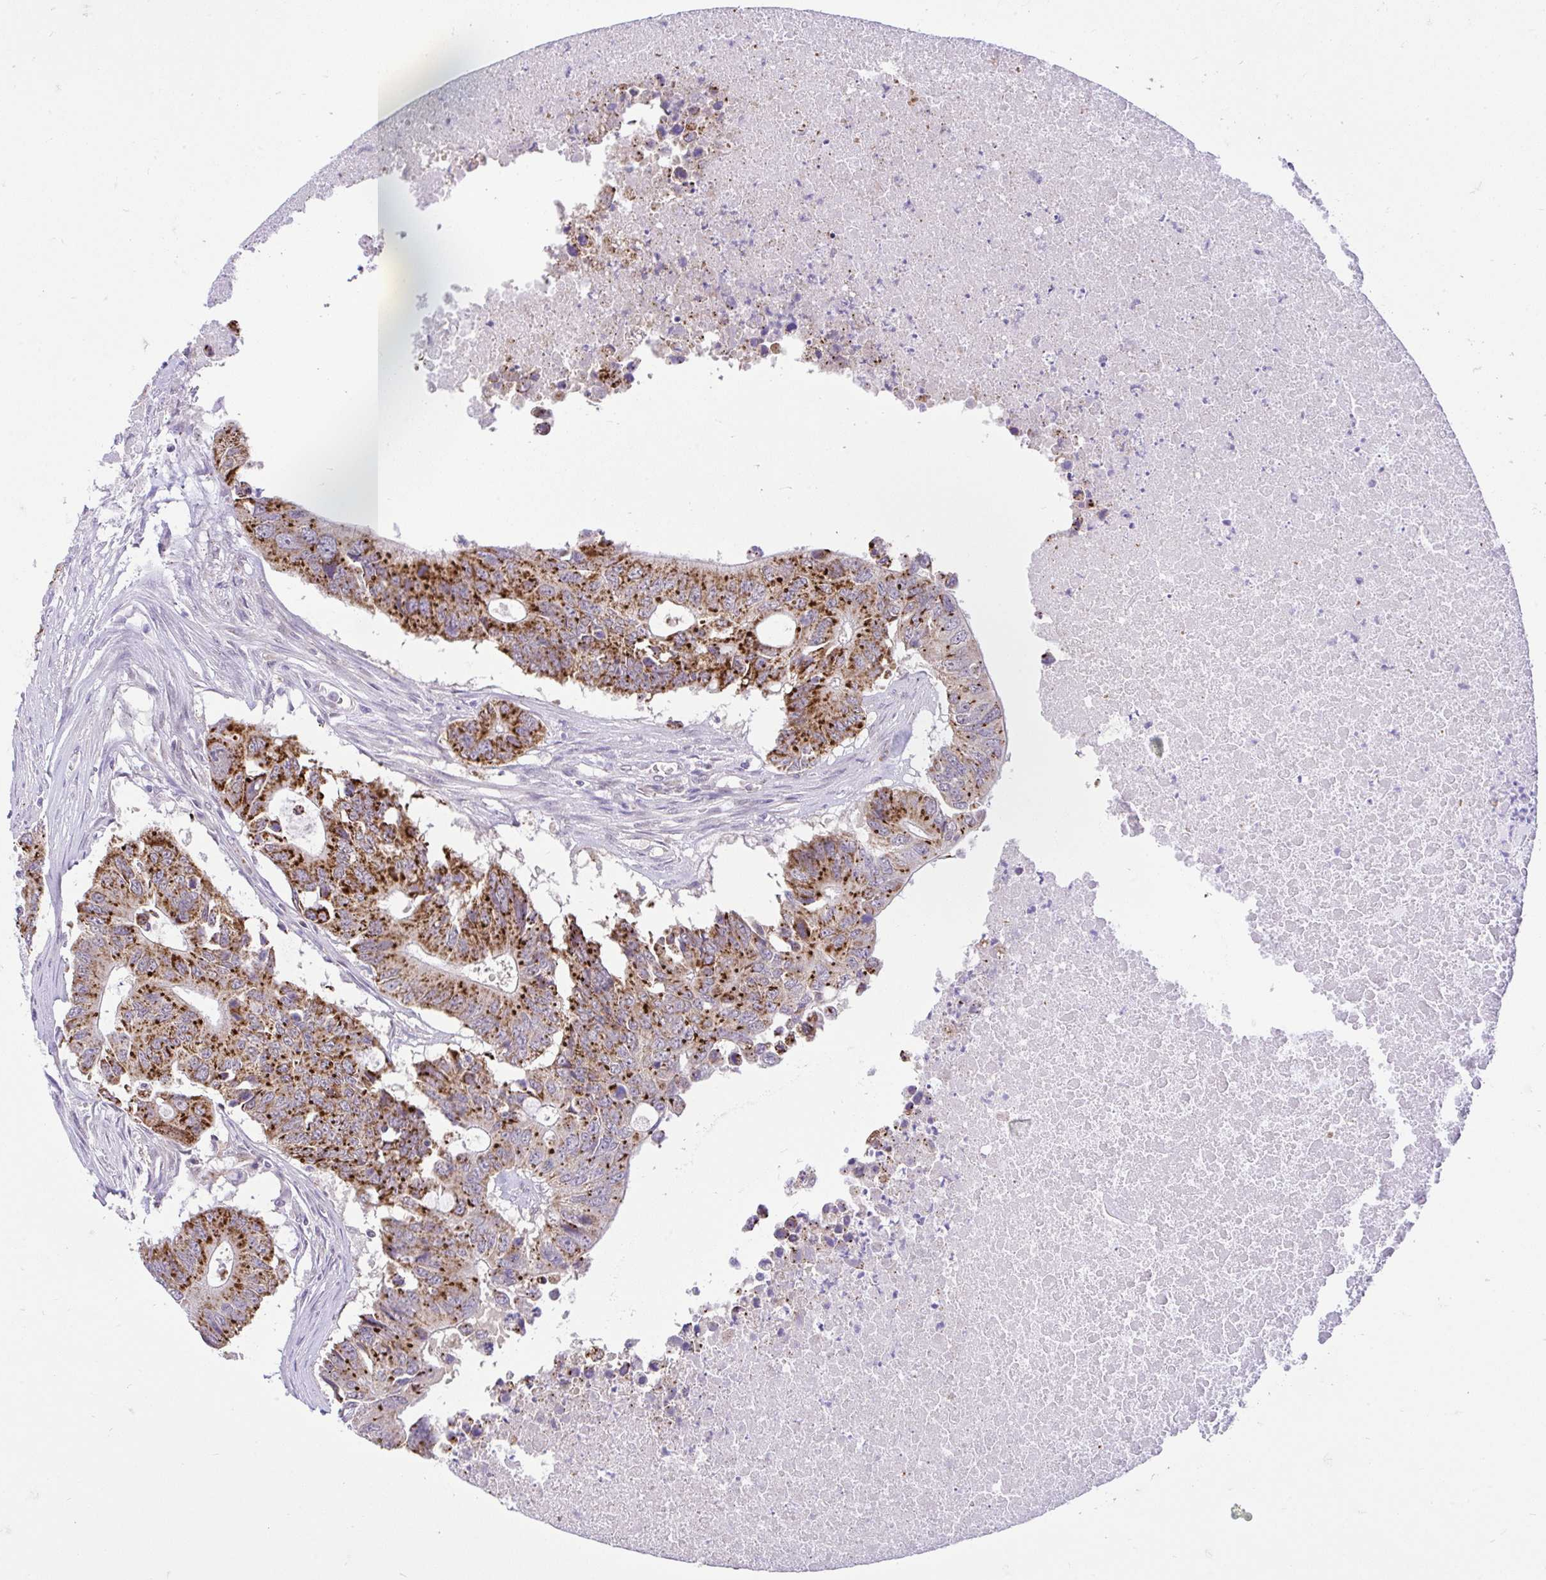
{"staining": {"intensity": "strong", "quantity": ">75%", "location": "cytoplasmic/membranous"}, "tissue": "colorectal cancer", "cell_type": "Tumor cells", "image_type": "cancer", "snomed": [{"axis": "morphology", "description": "Adenocarcinoma, NOS"}, {"axis": "topography", "description": "Colon"}], "caption": "Human colorectal cancer stained with a protein marker demonstrates strong staining in tumor cells.", "gene": "PYCR2", "patient": {"sex": "male", "age": 71}}